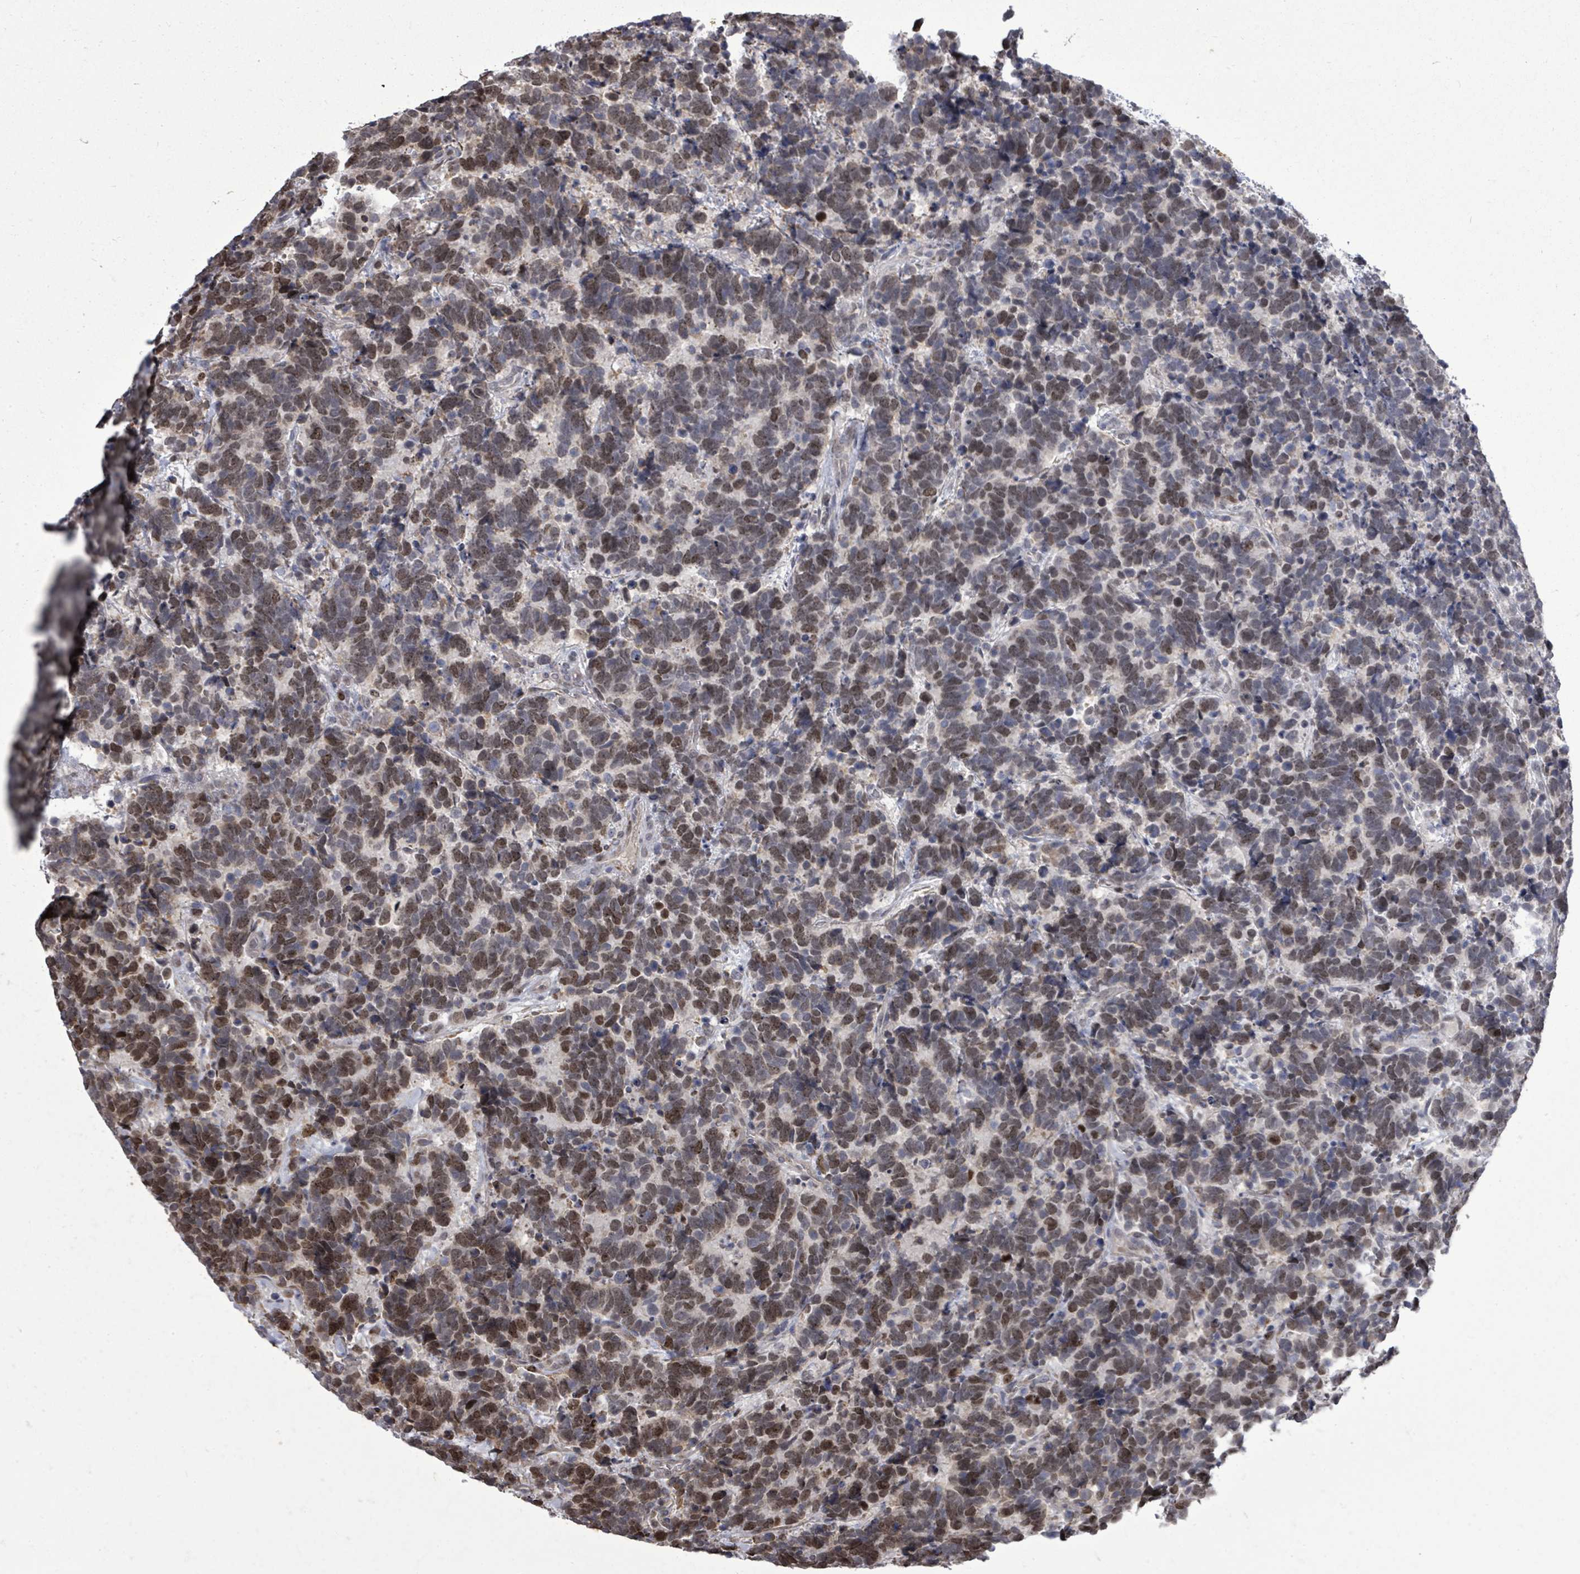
{"staining": {"intensity": "moderate", "quantity": "25%-75%", "location": "nuclear"}, "tissue": "carcinoid", "cell_type": "Tumor cells", "image_type": "cancer", "snomed": [{"axis": "morphology", "description": "Carcinoma, NOS"}, {"axis": "morphology", "description": "Carcinoid, malignant, NOS"}, {"axis": "topography", "description": "Urinary bladder"}], "caption": "Moderate nuclear protein positivity is identified in approximately 25%-75% of tumor cells in carcinoid.", "gene": "PAPSS1", "patient": {"sex": "male", "age": 57}}